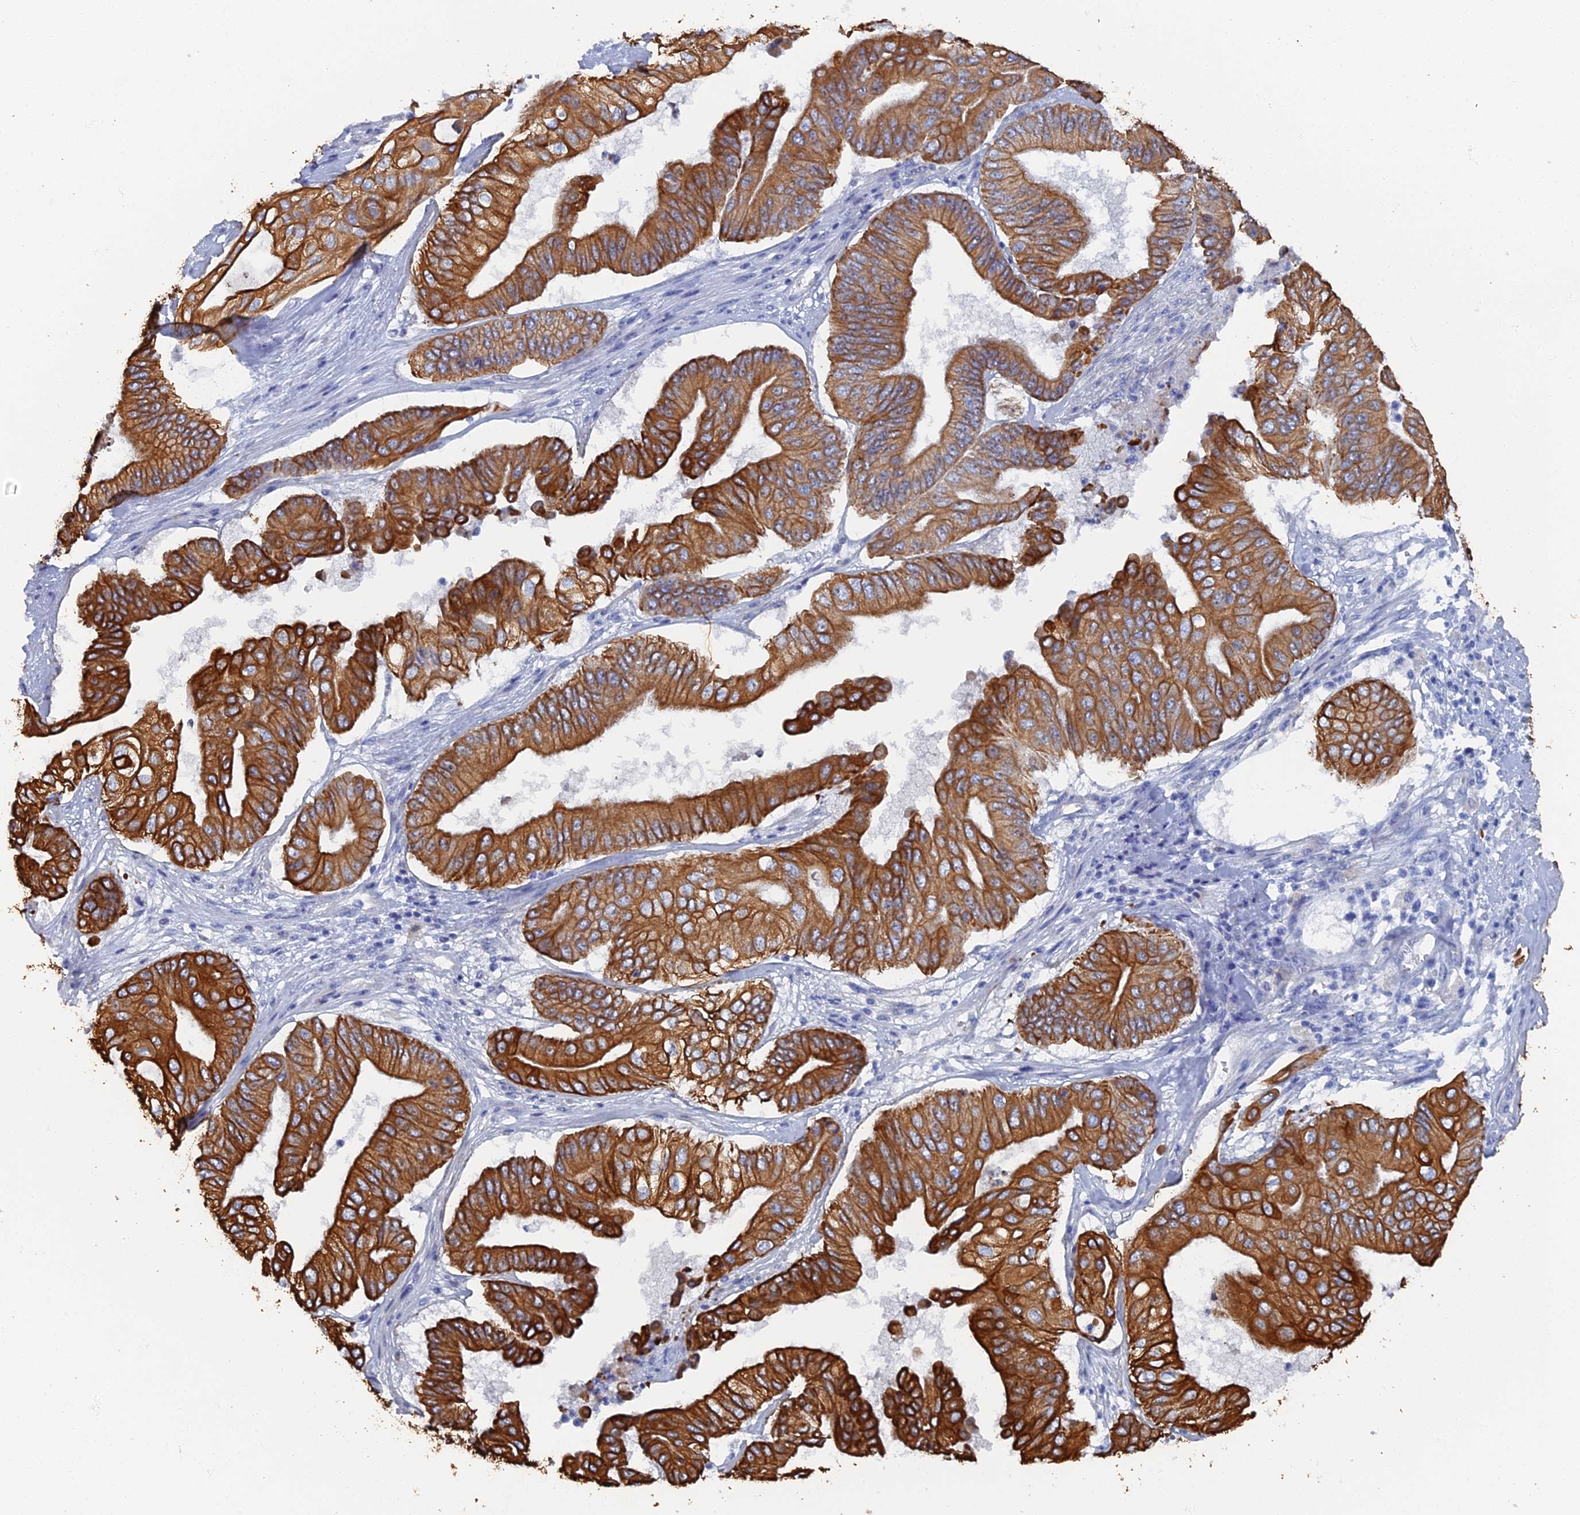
{"staining": {"intensity": "strong", "quantity": ">75%", "location": "cytoplasmic/membranous"}, "tissue": "pancreatic cancer", "cell_type": "Tumor cells", "image_type": "cancer", "snomed": [{"axis": "morphology", "description": "Adenocarcinoma, NOS"}, {"axis": "topography", "description": "Pancreas"}], "caption": "Tumor cells show high levels of strong cytoplasmic/membranous expression in about >75% of cells in human pancreatic cancer. (DAB IHC with brightfield microscopy, high magnification).", "gene": "SRFBP1", "patient": {"sex": "female", "age": 77}}